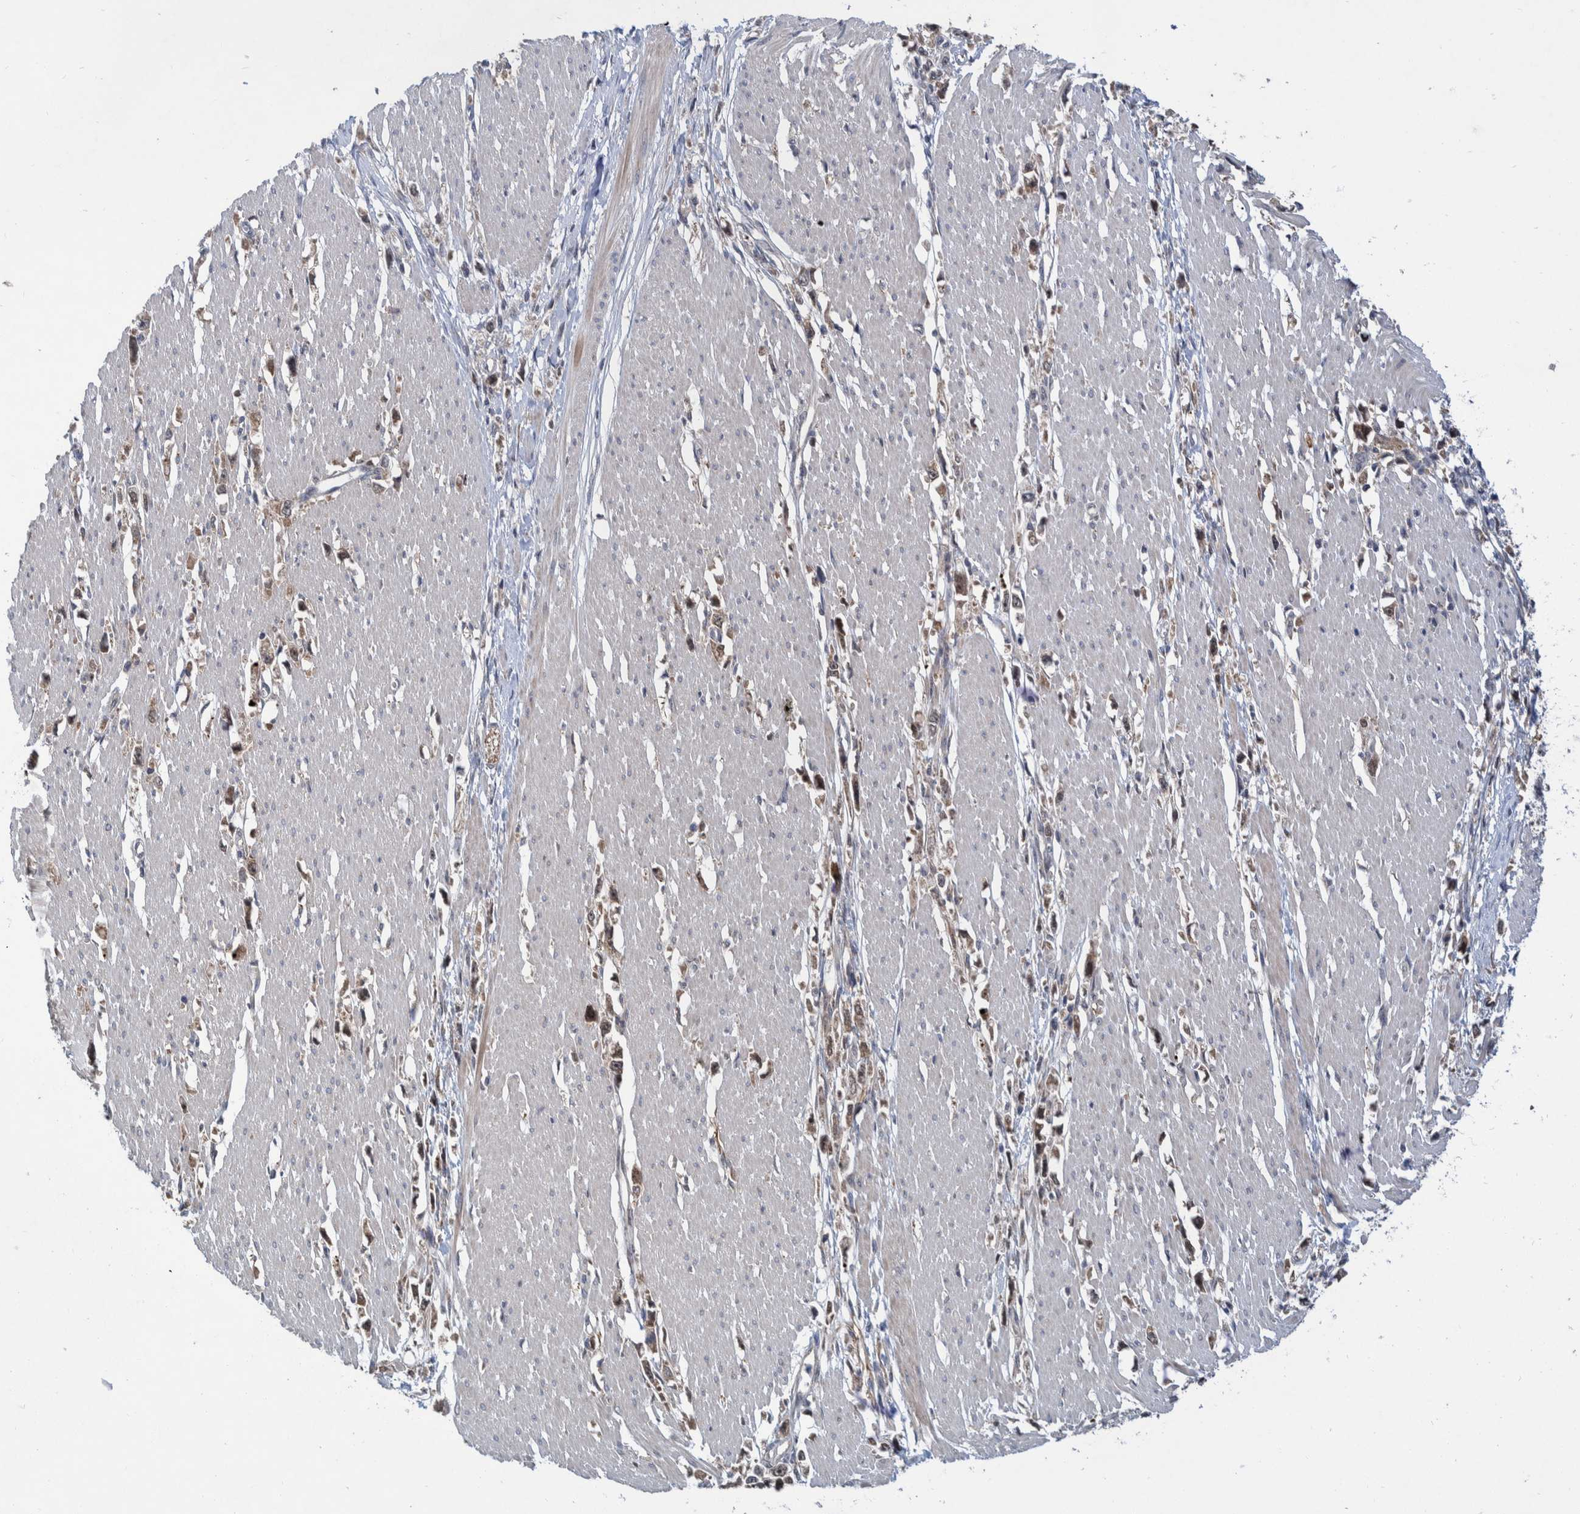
{"staining": {"intensity": "weak", "quantity": ">75%", "location": "cytoplasmic/membranous"}, "tissue": "stomach cancer", "cell_type": "Tumor cells", "image_type": "cancer", "snomed": [{"axis": "morphology", "description": "Adenocarcinoma, NOS"}, {"axis": "topography", "description": "Stomach"}], "caption": "This histopathology image exhibits stomach cancer stained with immunohistochemistry to label a protein in brown. The cytoplasmic/membranous of tumor cells show weak positivity for the protein. Nuclei are counter-stained blue.", "gene": "PLPBP", "patient": {"sex": "female", "age": 59}}